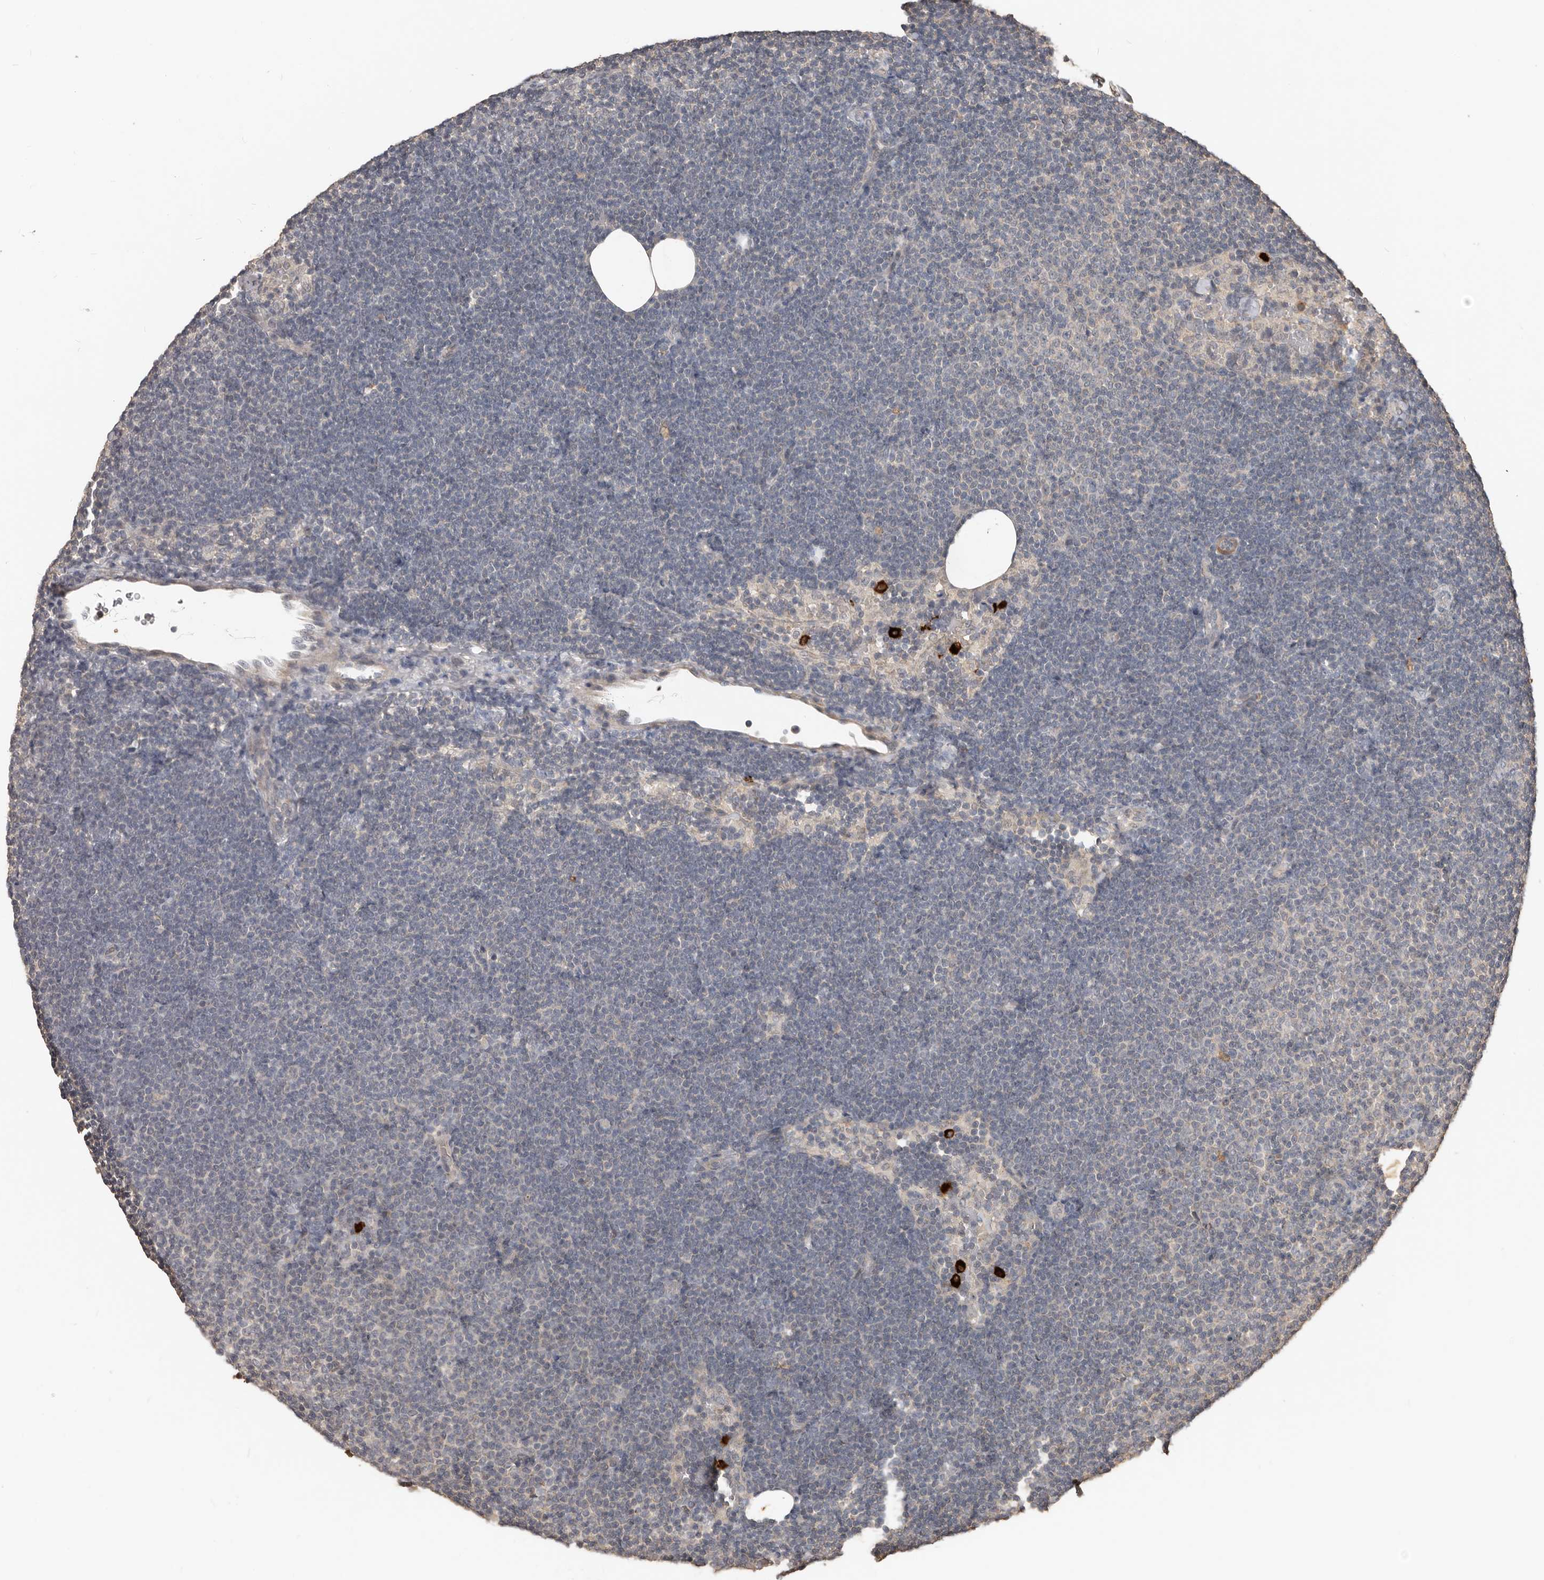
{"staining": {"intensity": "negative", "quantity": "none", "location": "none"}, "tissue": "lymphoma", "cell_type": "Tumor cells", "image_type": "cancer", "snomed": [{"axis": "morphology", "description": "Malignant lymphoma, non-Hodgkin's type, Low grade"}, {"axis": "topography", "description": "Lymph node"}], "caption": "A micrograph of human low-grade malignant lymphoma, non-Hodgkin's type is negative for staining in tumor cells.", "gene": "BAMBI", "patient": {"sex": "female", "age": 53}}